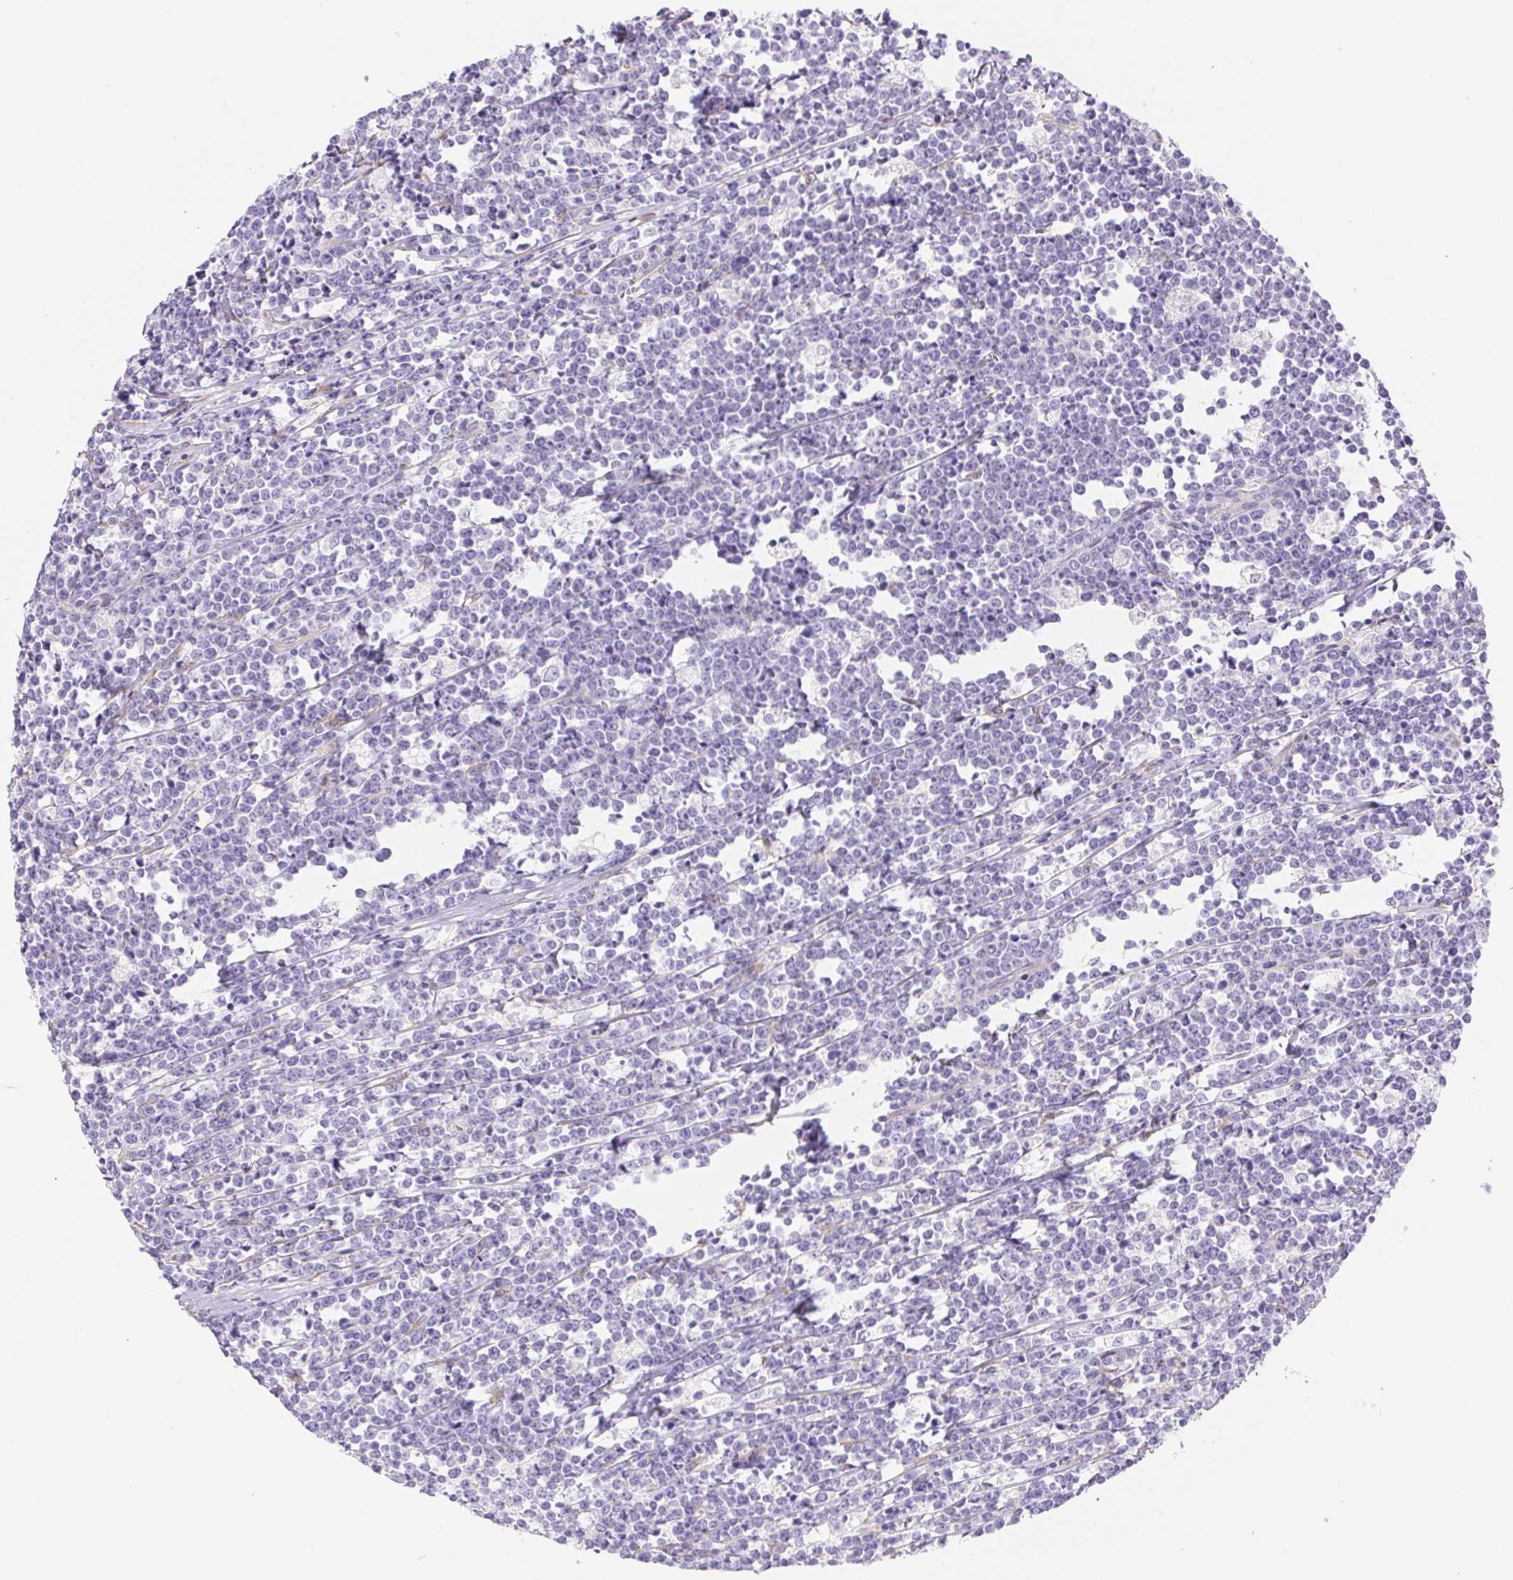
{"staining": {"intensity": "negative", "quantity": "none", "location": "none"}, "tissue": "lymphoma", "cell_type": "Tumor cells", "image_type": "cancer", "snomed": [{"axis": "morphology", "description": "Malignant lymphoma, non-Hodgkin's type, High grade"}, {"axis": "topography", "description": "Small intestine"}], "caption": "High magnification brightfield microscopy of lymphoma stained with DAB (brown) and counterstained with hematoxylin (blue): tumor cells show no significant staining. (DAB (3,3'-diaminobenzidine) immunohistochemistry with hematoxylin counter stain).", "gene": "PNLIP", "patient": {"sex": "female", "age": 56}}